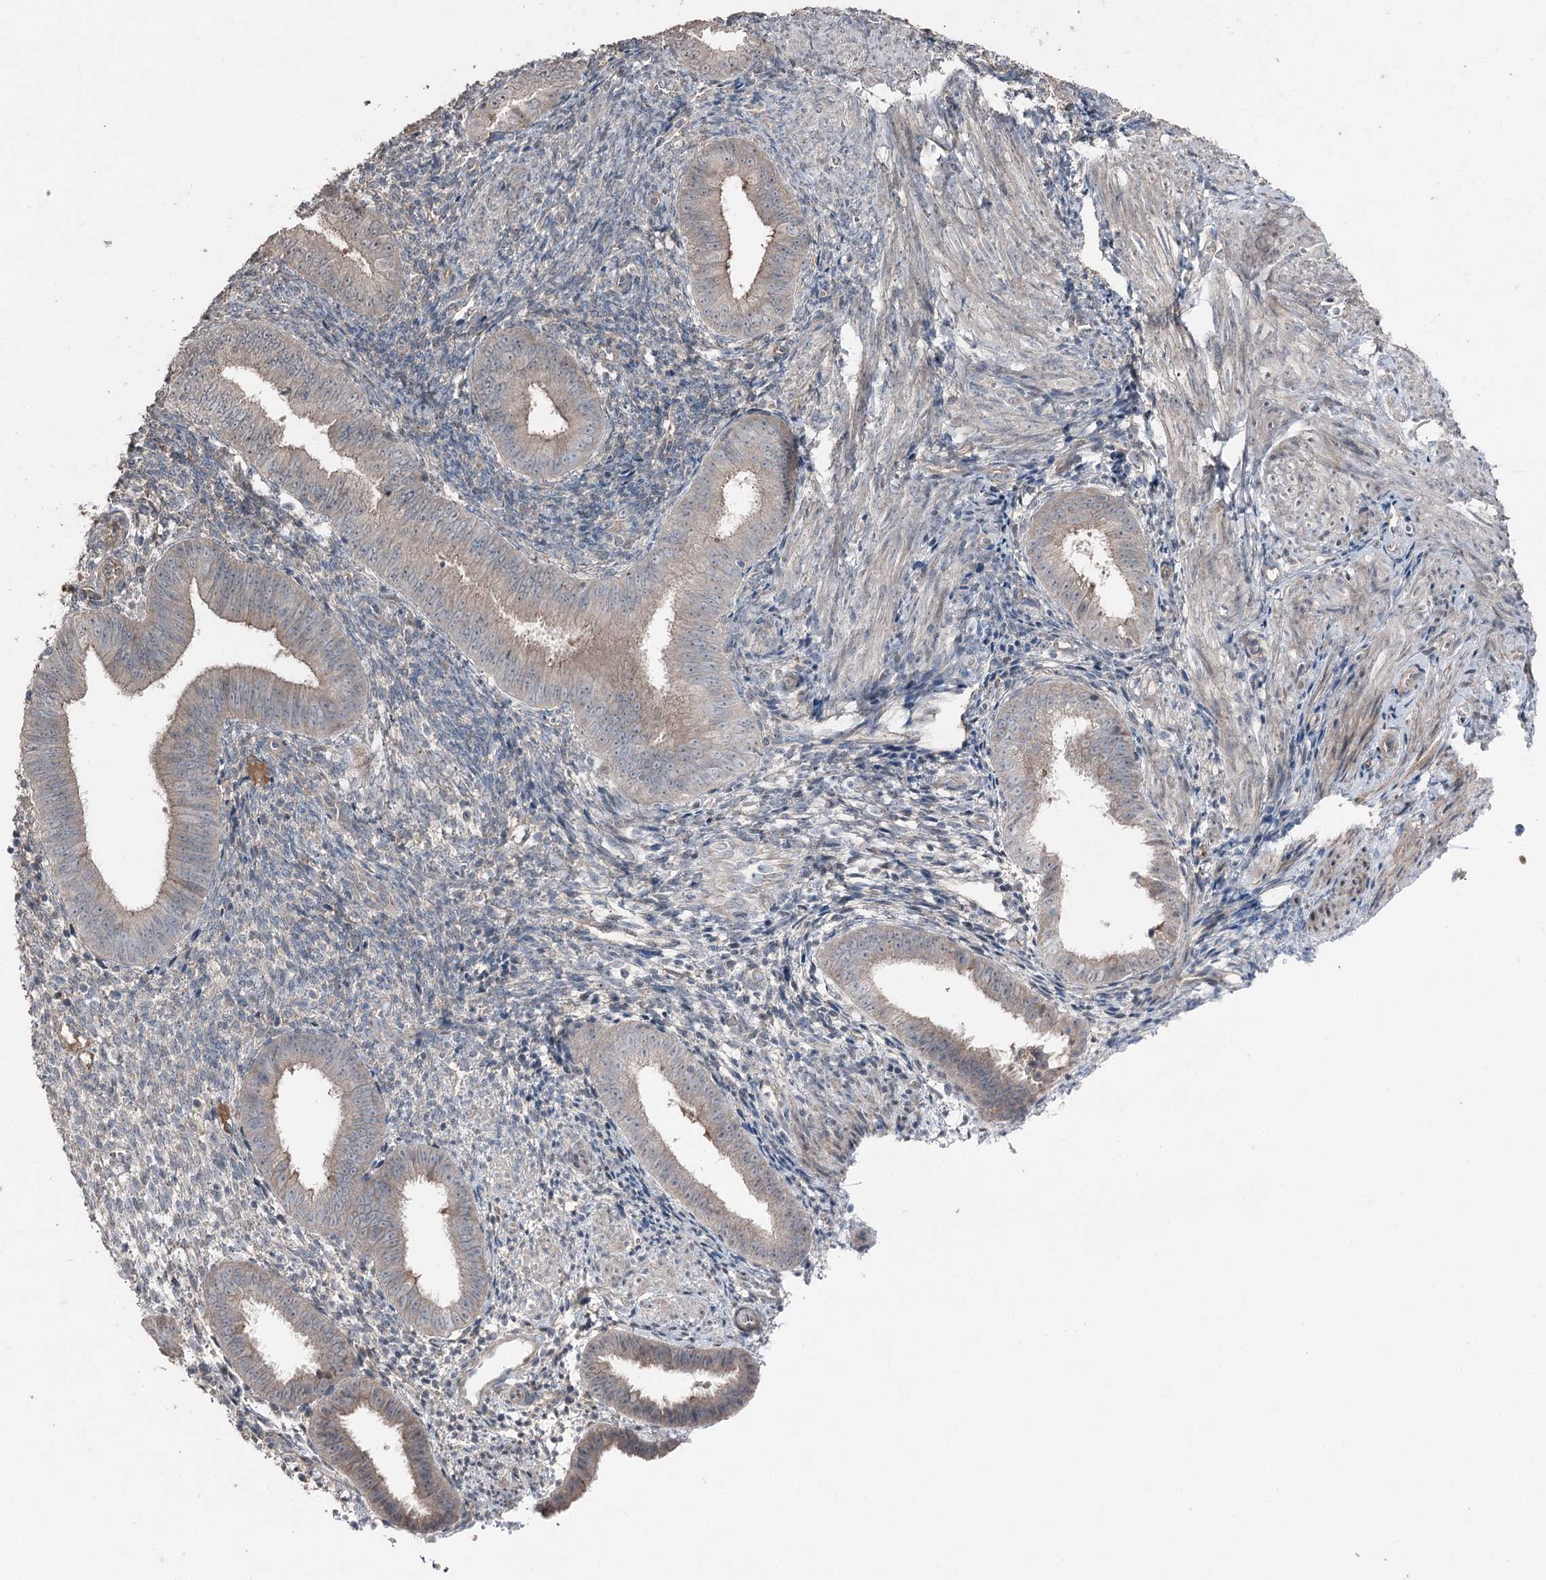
{"staining": {"intensity": "negative", "quantity": "none", "location": "none"}, "tissue": "endometrium", "cell_type": "Cells in endometrial stroma", "image_type": "normal", "snomed": [{"axis": "morphology", "description": "Normal tissue, NOS"}, {"axis": "topography", "description": "Uterus"}, {"axis": "topography", "description": "Endometrium"}], "caption": "A high-resolution image shows immunohistochemistry (IHC) staining of benign endometrium, which shows no significant expression in cells in endometrial stroma.", "gene": "MAPK8IP2", "patient": {"sex": "female", "age": 48}}